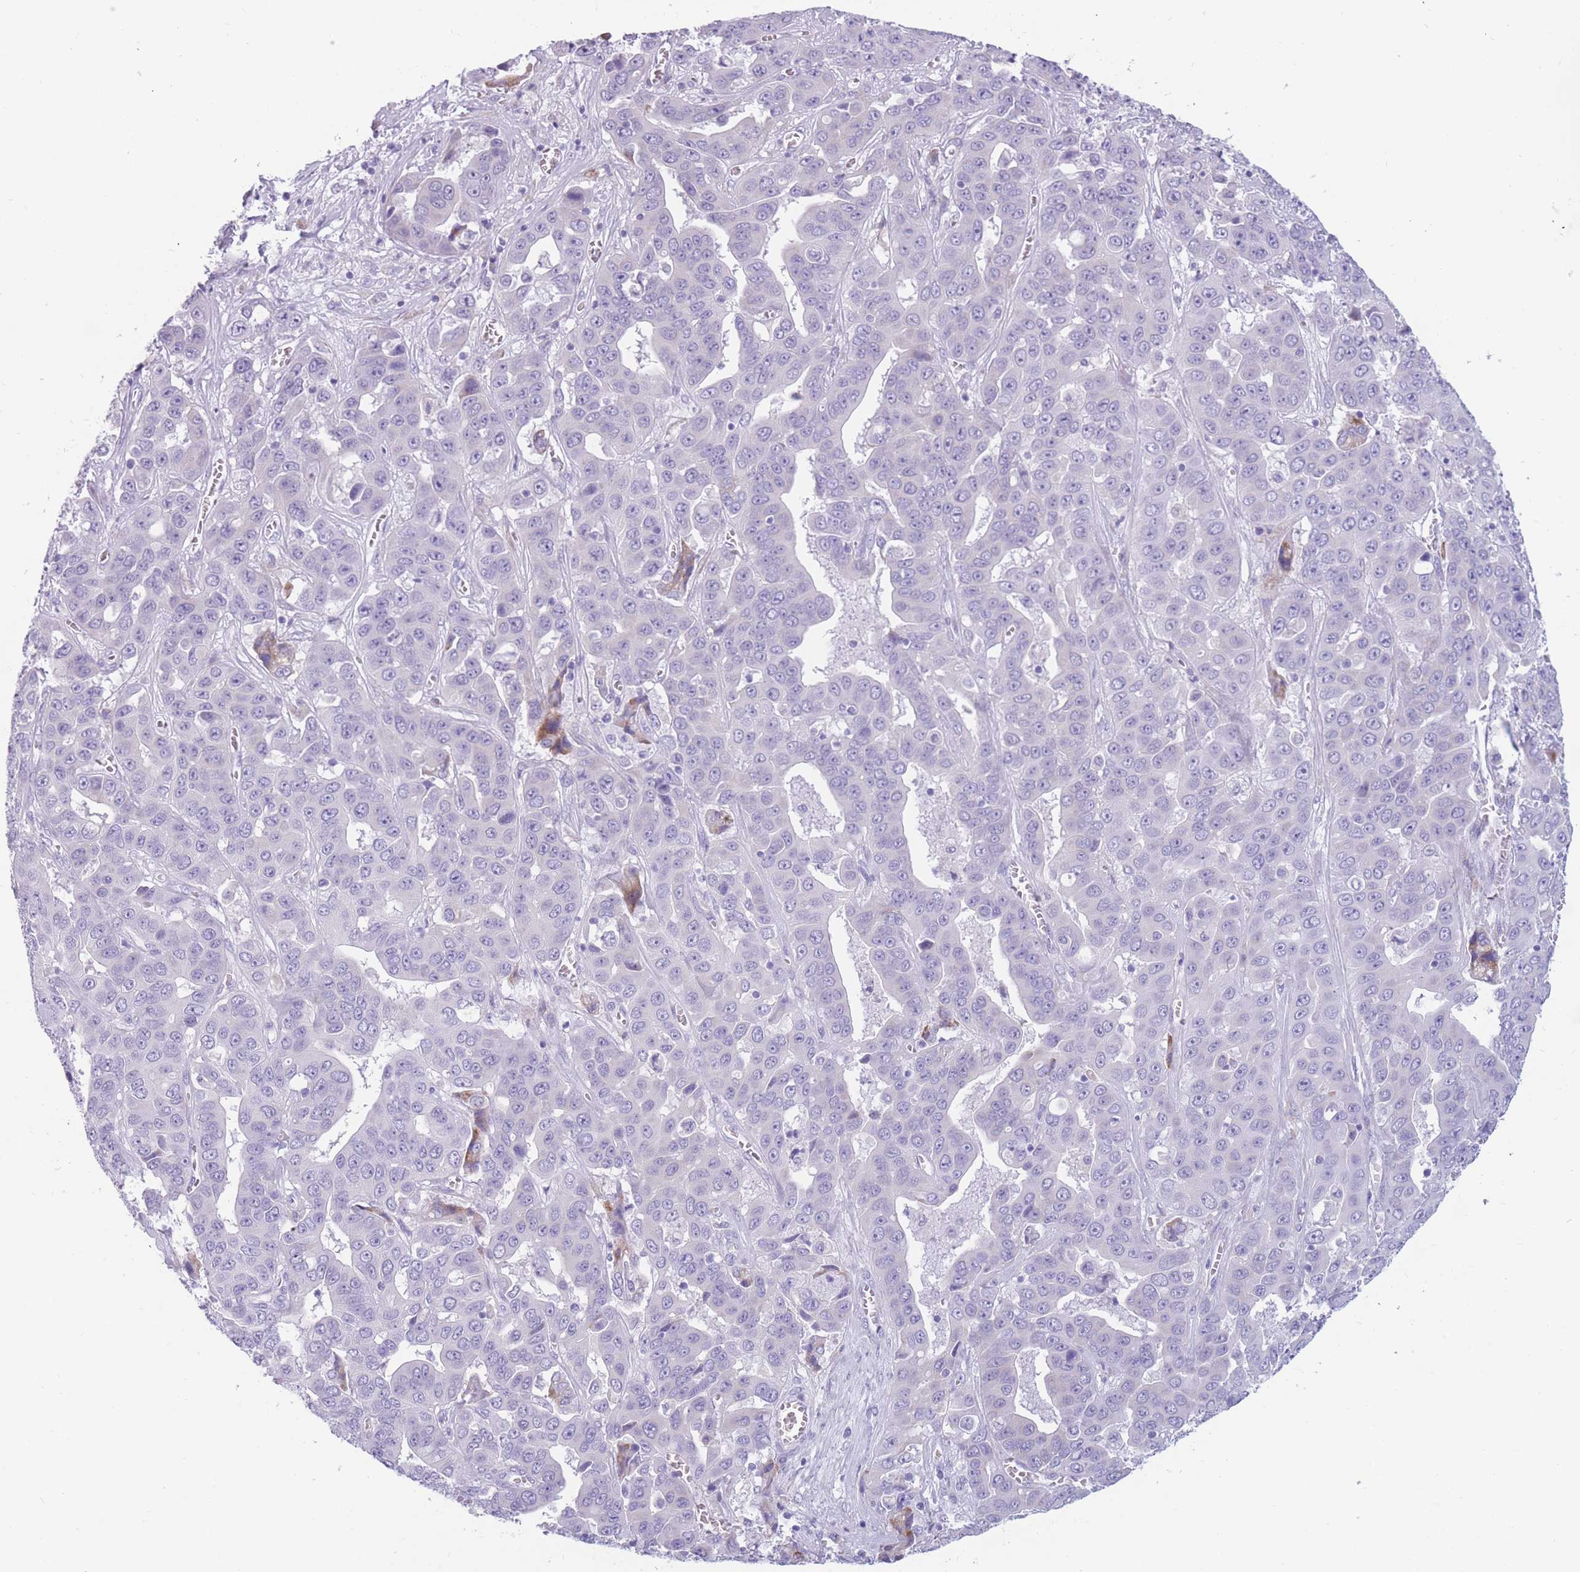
{"staining": {"intensity": "negative", "quantity": "none", "location": "none"}, "tissue": "liver cancer", "cell_type": "Tumor cells", "image_type": "cancer", "snomed": [{"axis": "morphology", "description": "Cholangiocarcinoma"}, {"axis": "topography", "description": "Liver"}], "caption": "Liver cancer (cholangiocarcinoma) stained for a protein using IHC demonstrates no staining tumor cells.", "gene": "COL27A1", "patient": {"sex": "female", "age": 52}}